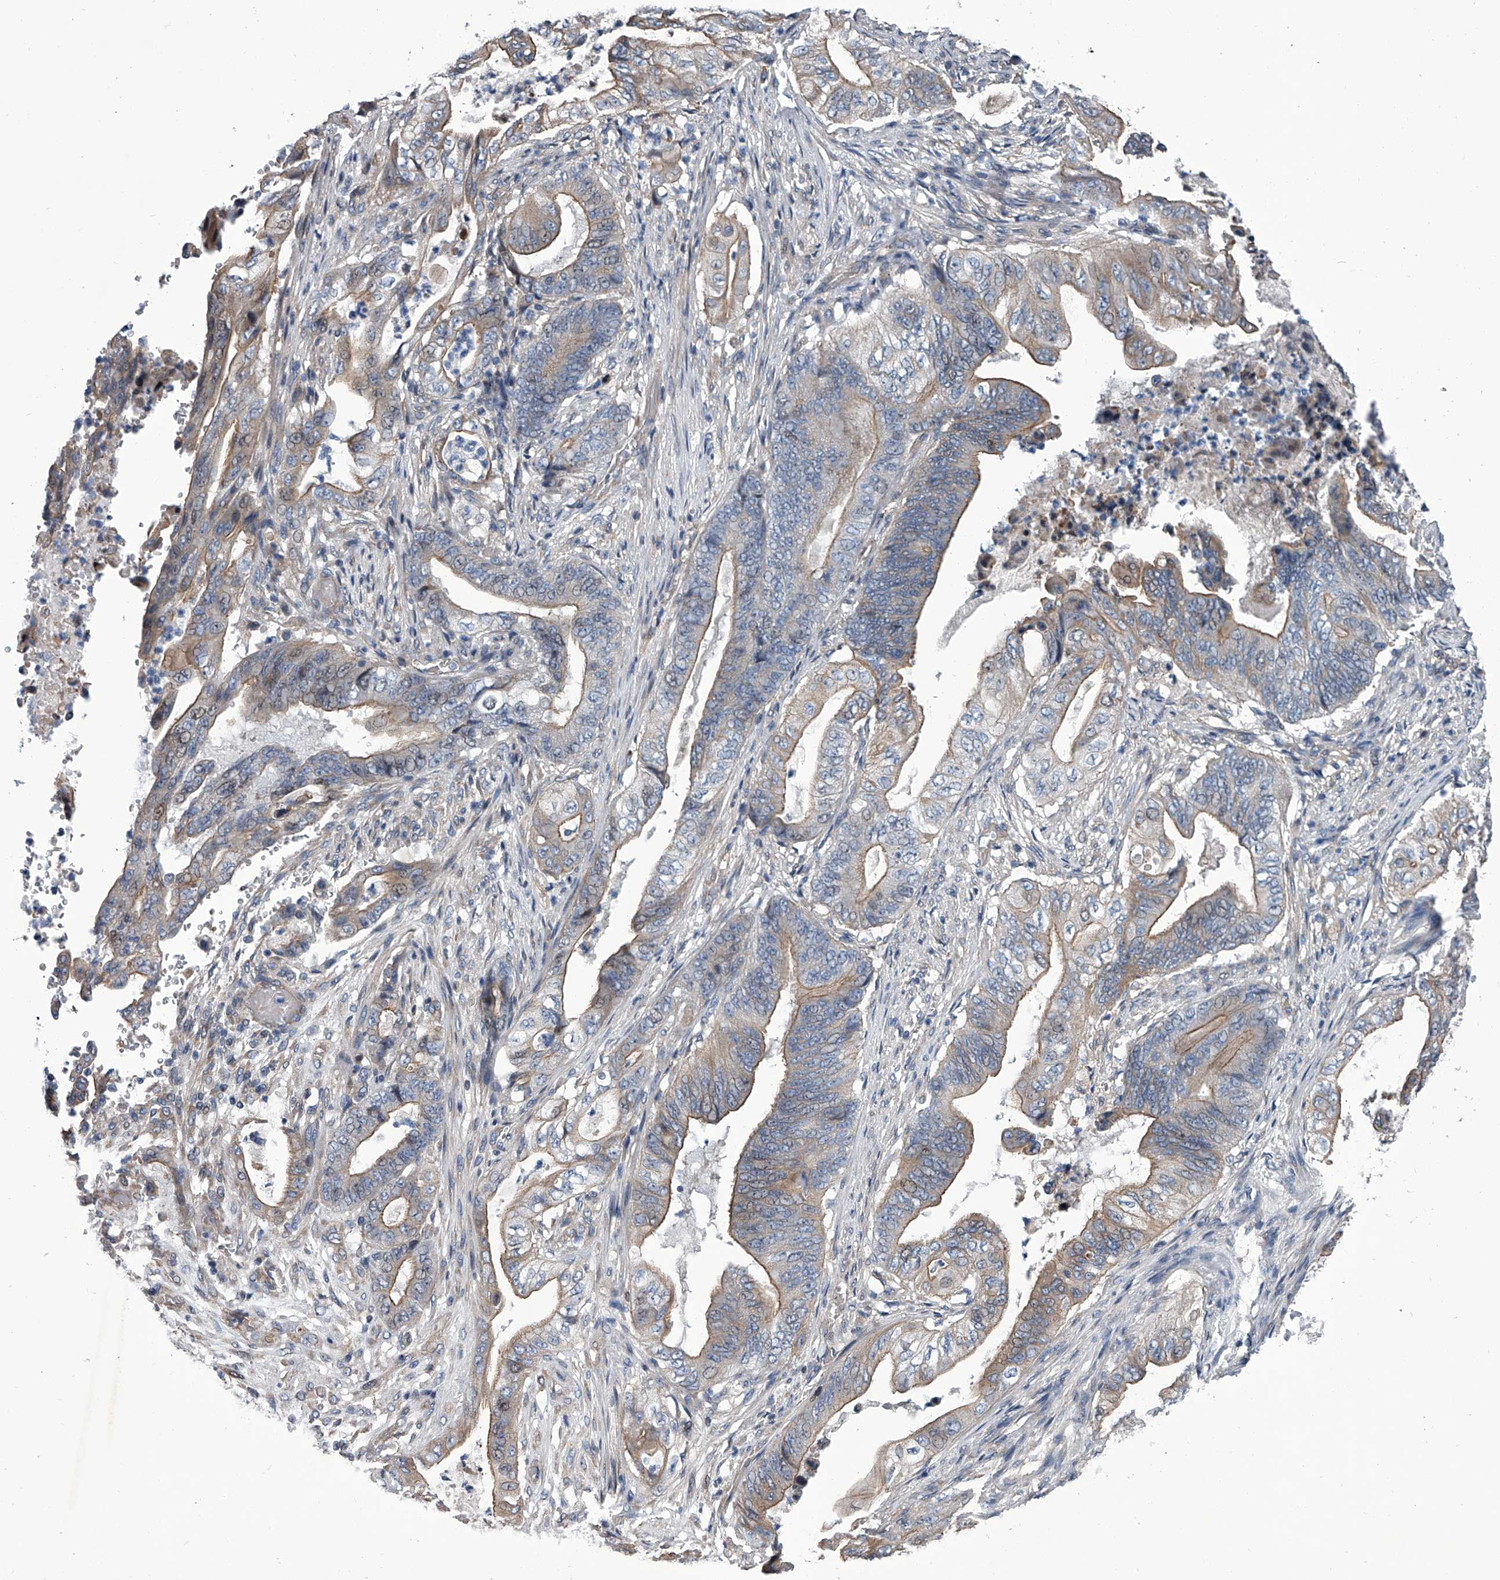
{"staining": {"intensity": "moderate", "quantity": "25%-75%", "location": "cytoplasmic/membranous"}, "tissue": "stomach cancer", "cell_type": "Tumor cells", "image_type": "cancer", "snomed": [{"axis": "morphology", "description": "Adenocarcinoma, NOS"}, {"axis": "topography", "description": "Stomach"}], "caption": "The histopathology image shows staining of adenocarcinoma (stomach), revealing moderate cytoplasmic/membranous protein expression (brown color) within tumor cells.", "gene": "ABCG1", "patient": {"sex": "female", "age": 73}}